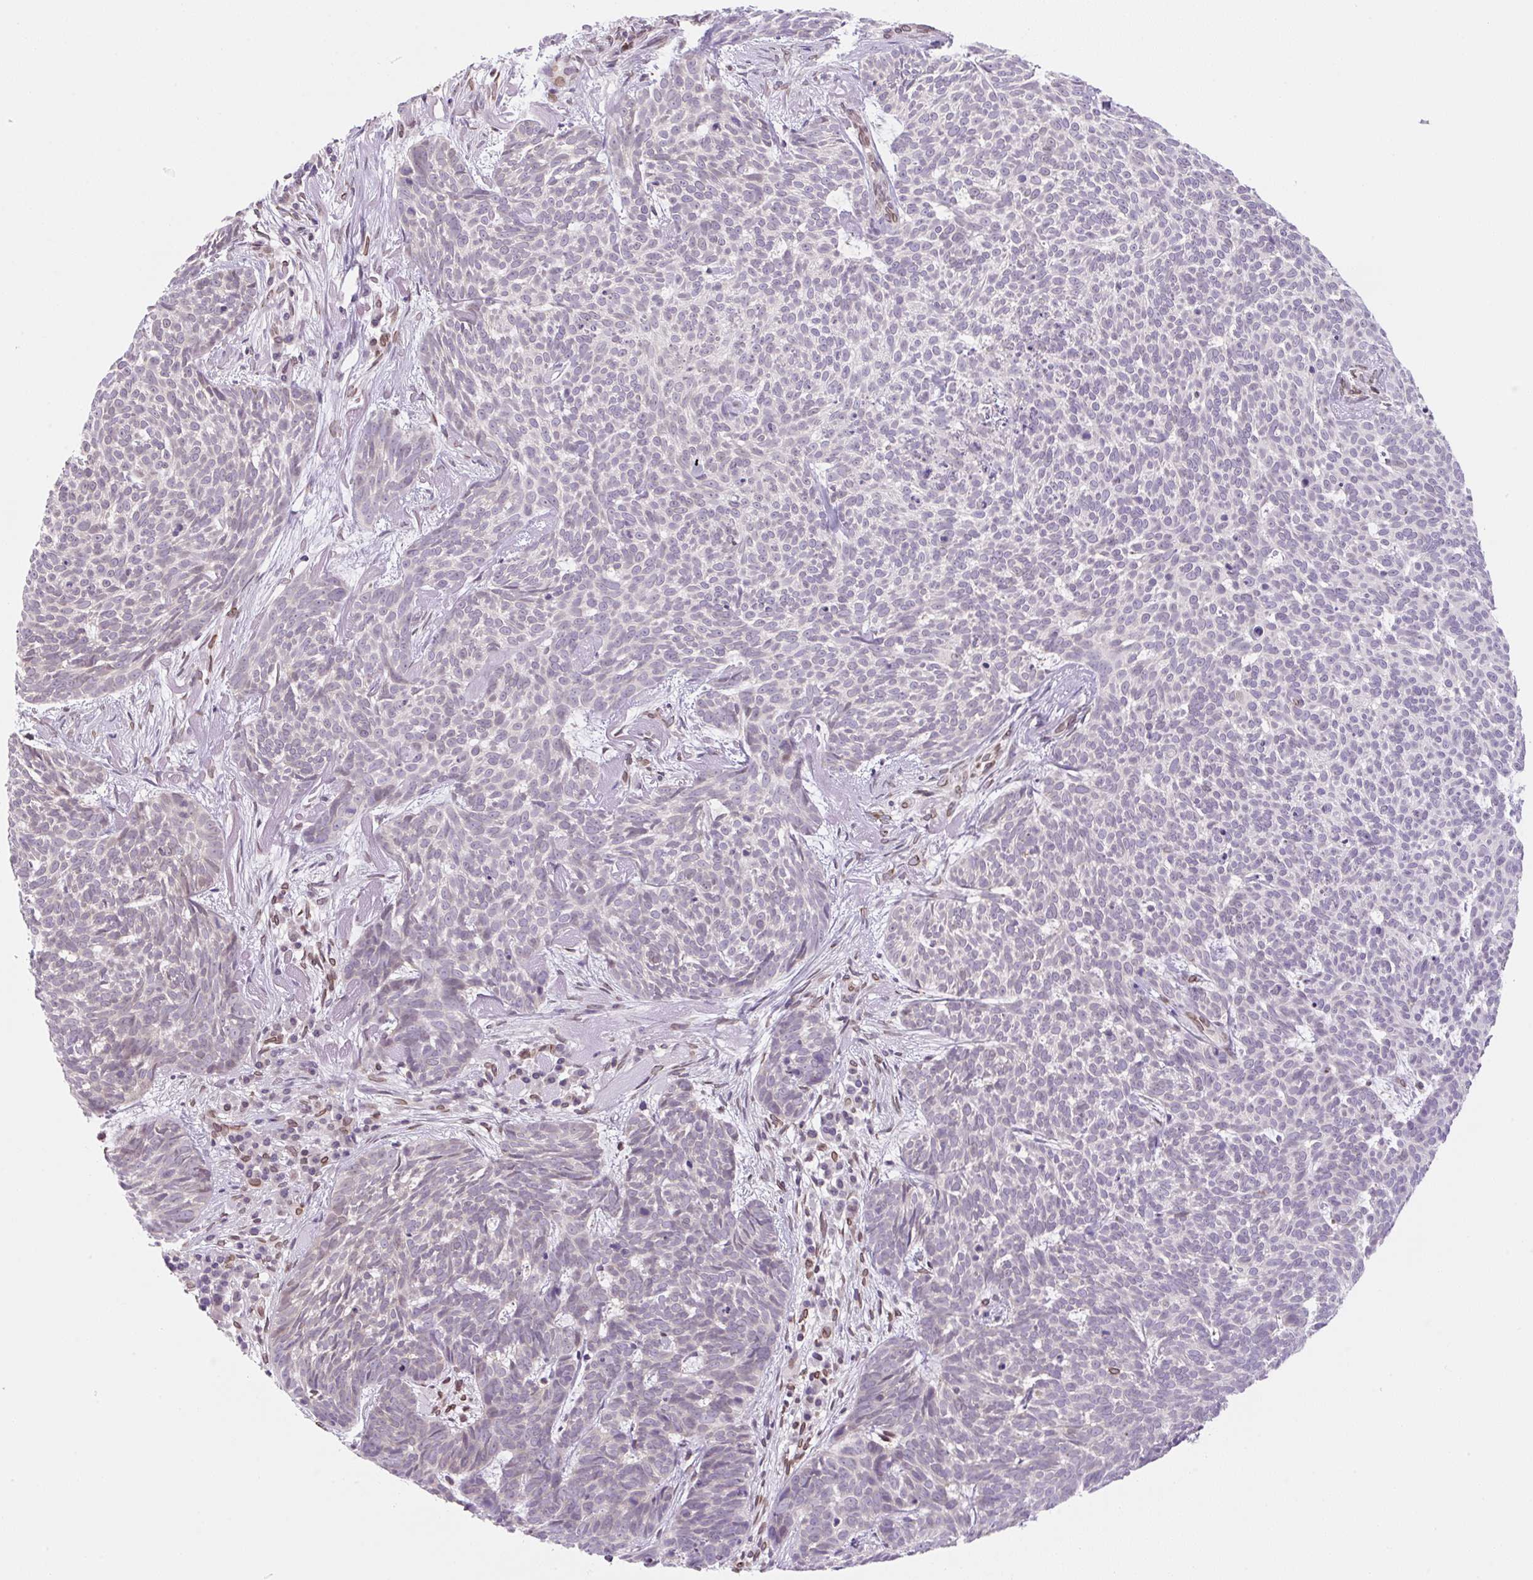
{"staining": {"intensity": "negative", "quantity": "none", "location": "none"}, "tissue": "skin cancer", "cell_type": "Tumor cells", "image_type": "cancer", "snomed": [{"axis": "morphology", "description": "Basal cell carcinoma"}, {"axis": "topography", "description": "Skin"}], "caption": "This is a histopathology image of immunohistochemistry staining of skin cancer, which shows no staining in tumor cells. (Stains: DAB (3,3'-diaminobenzidine) immunohistochemistry with hematoxylin counter stain, Microscopy: brightfield microscopy at high magnification).", "gene": "SYNE3", "patient": {"sex": "female", "age": 93}}